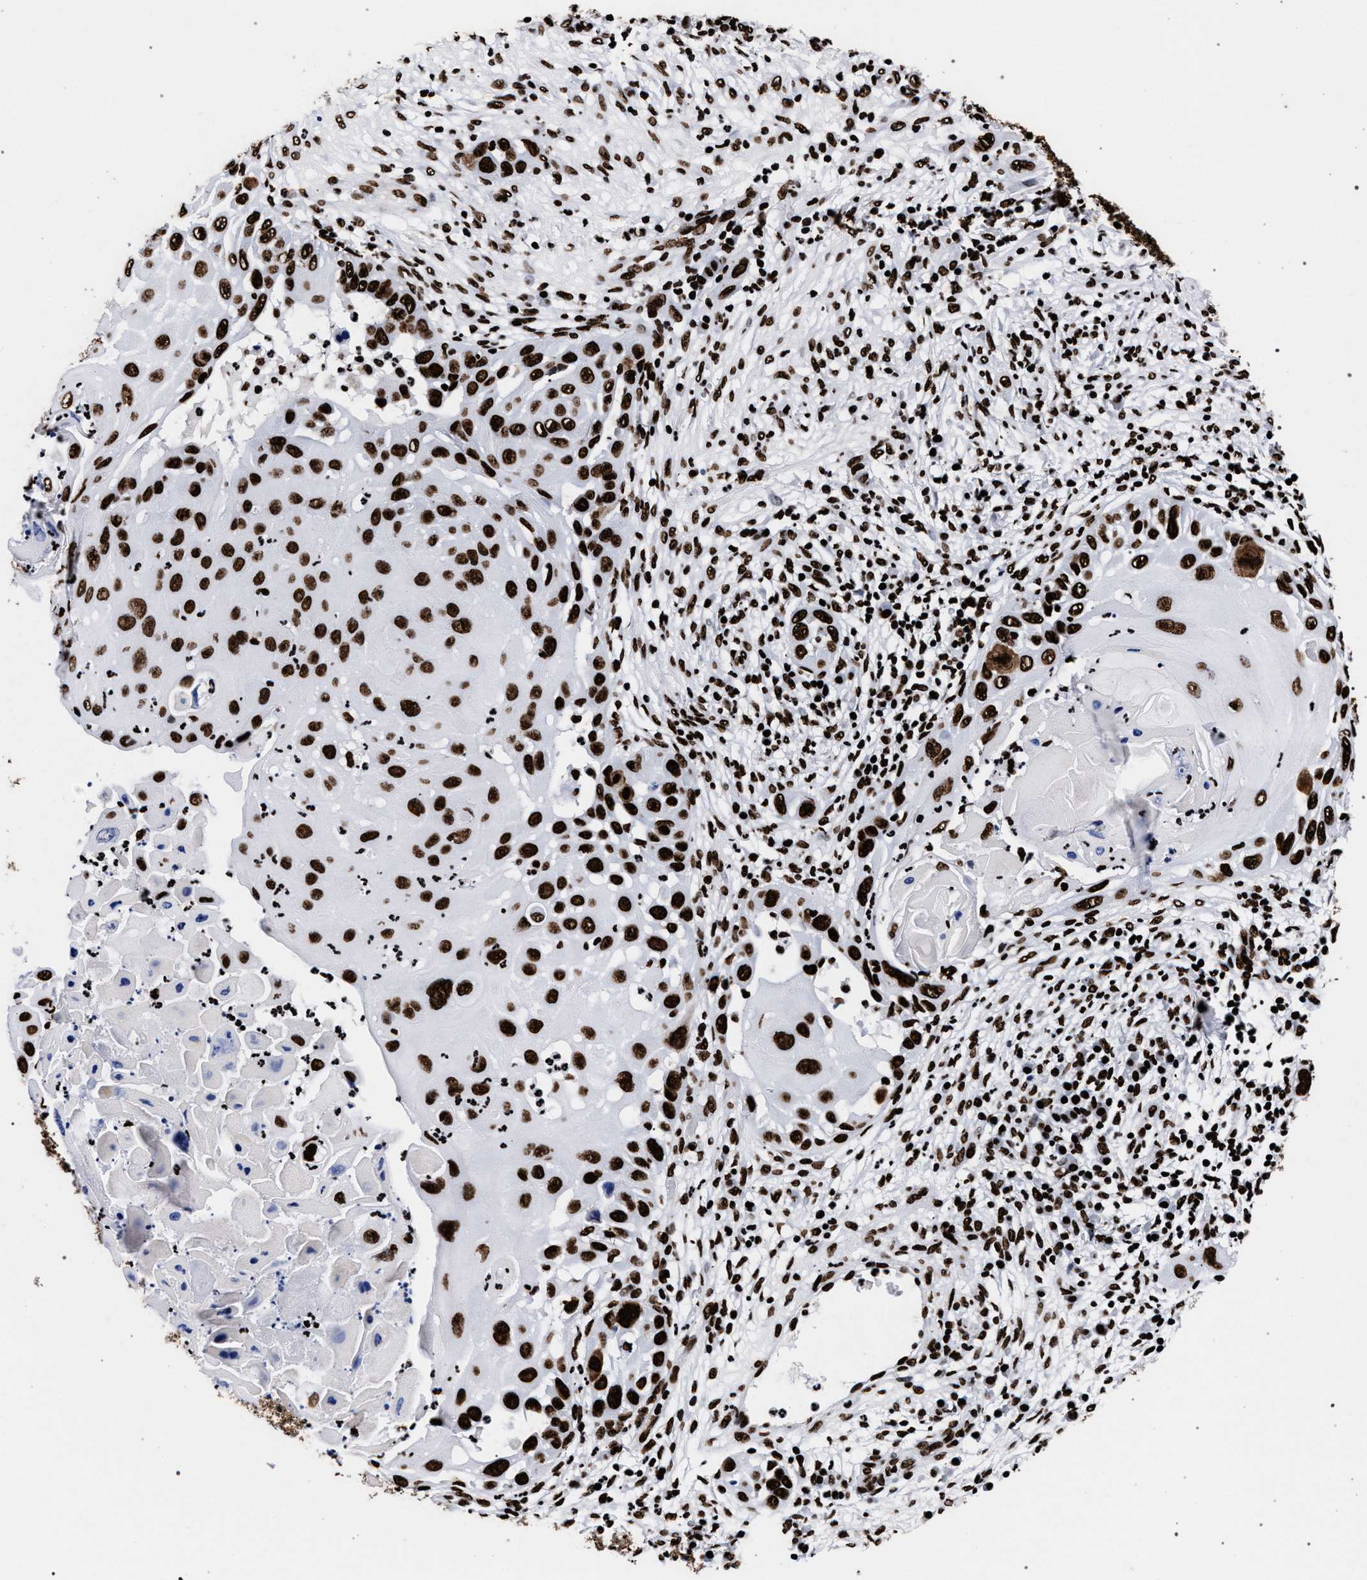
{"staining": {"intensity": "strong", "quantity": ">75%", "location": "nuclear"}, "tissue": "skin cancer", "cell_type": "Tumor cells", "image_type": "cancer", "snomed": [{"axis": "morphology", "description": "Squamous cell carcinoma, NOS"}, {"axis": "topography", "description": "Skin"}], "caption": "Protein staining of skin cancer (squamous cell carcinoma) tissue exhibits strong nuclear positivity in approximately >75% of tumor cells.", "gene": "HNRNPA1", "patient": {"sex": "female", "age": 44}}